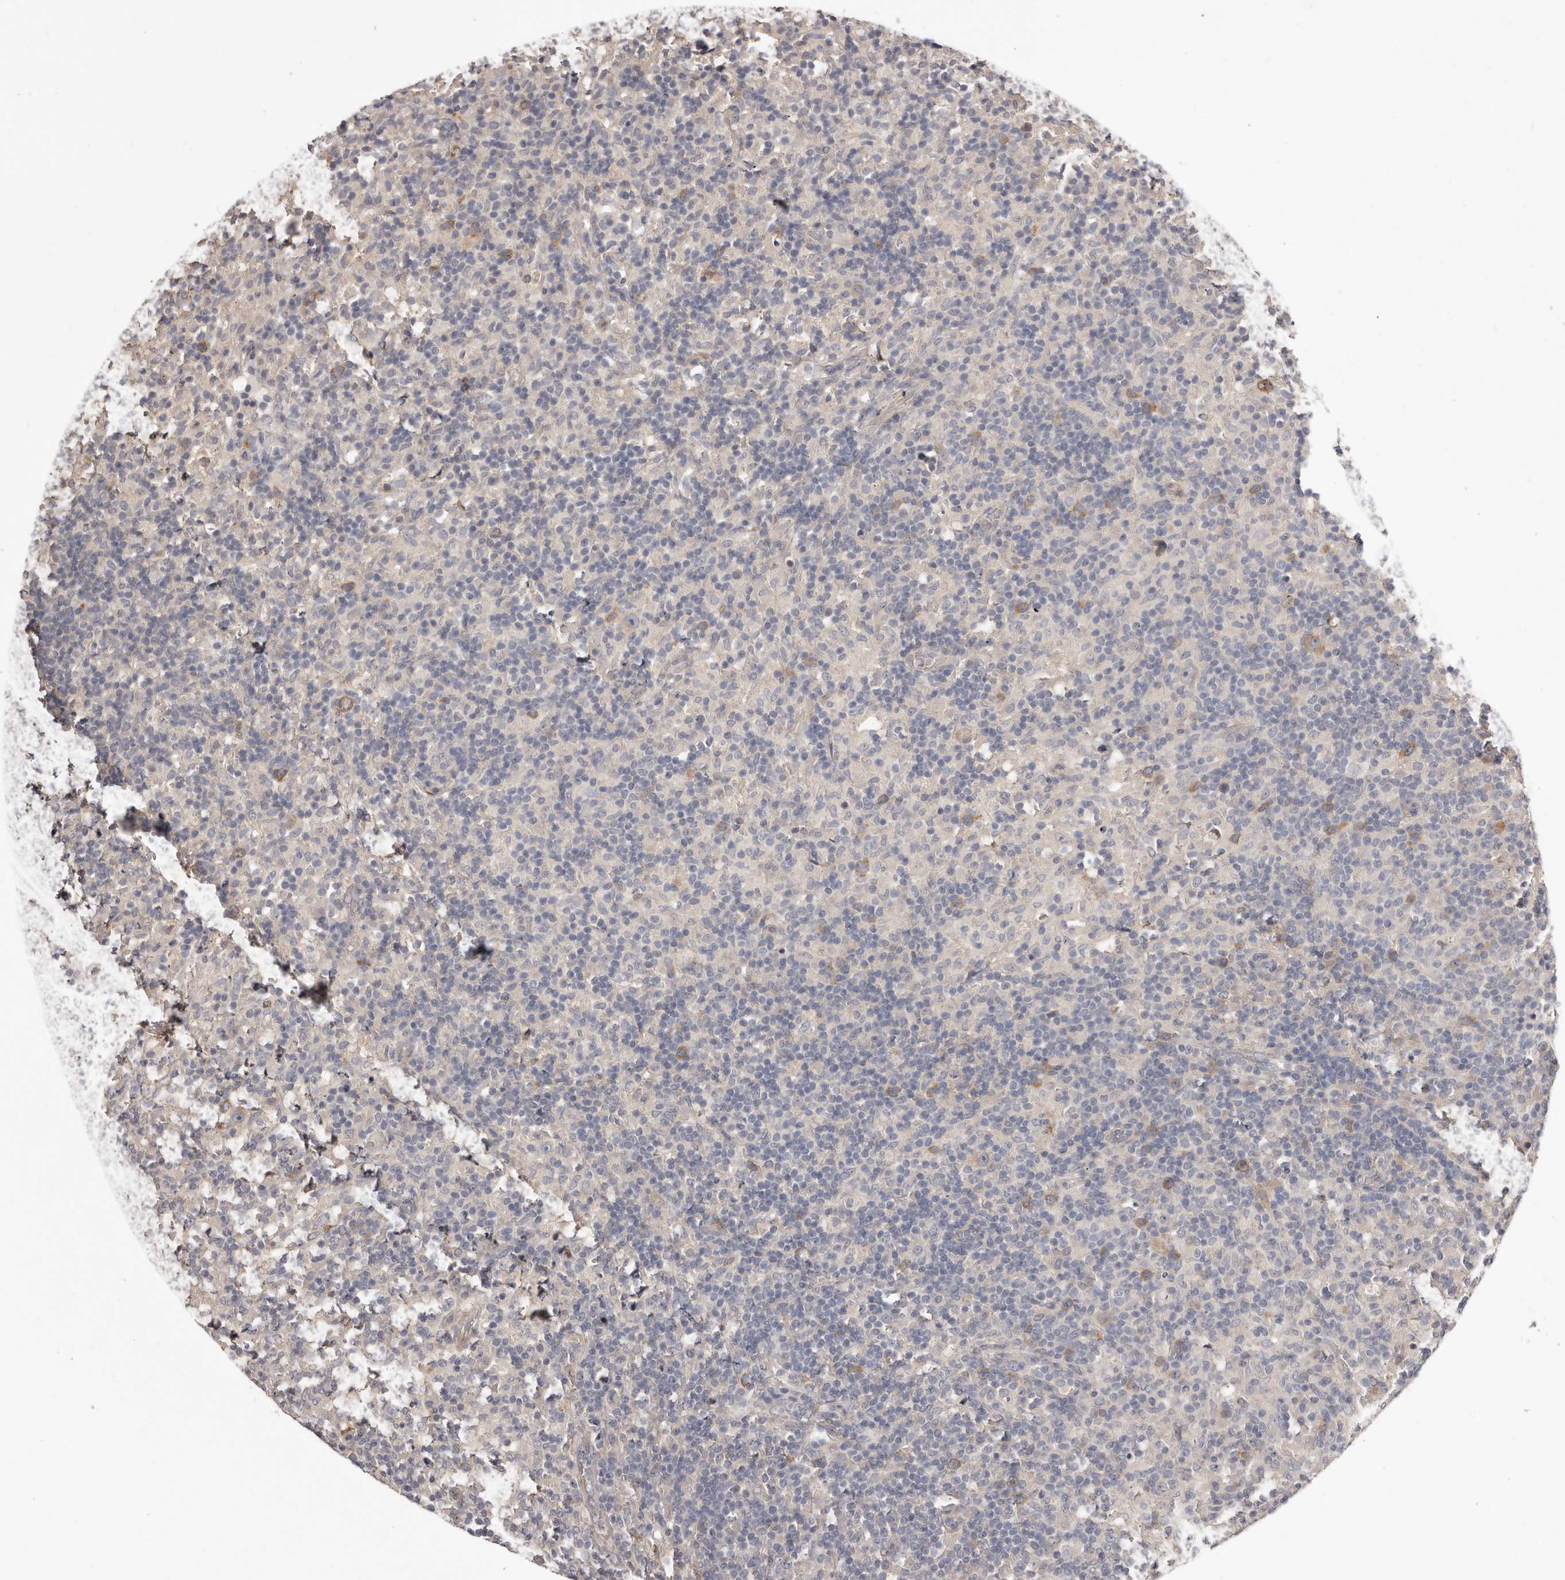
{"staining": {"intensity": "negative", "quantity": "none", "location": "none"}, "tissue": "lymphoma", "cell_type": "Tumor cells", "image_type": "cancer", "snomed": [{"axis": "morphology", "description": "Hodgkin's disease, NOS"}, {"axis": "topography", "description": "Lymph node"}], "caption": "Human Hodgkin's disease stained for a protein using IHC shows no staining in tumor cells.", "gene": "PNRC1", "patient": {"sex": "male", "age": 70}}